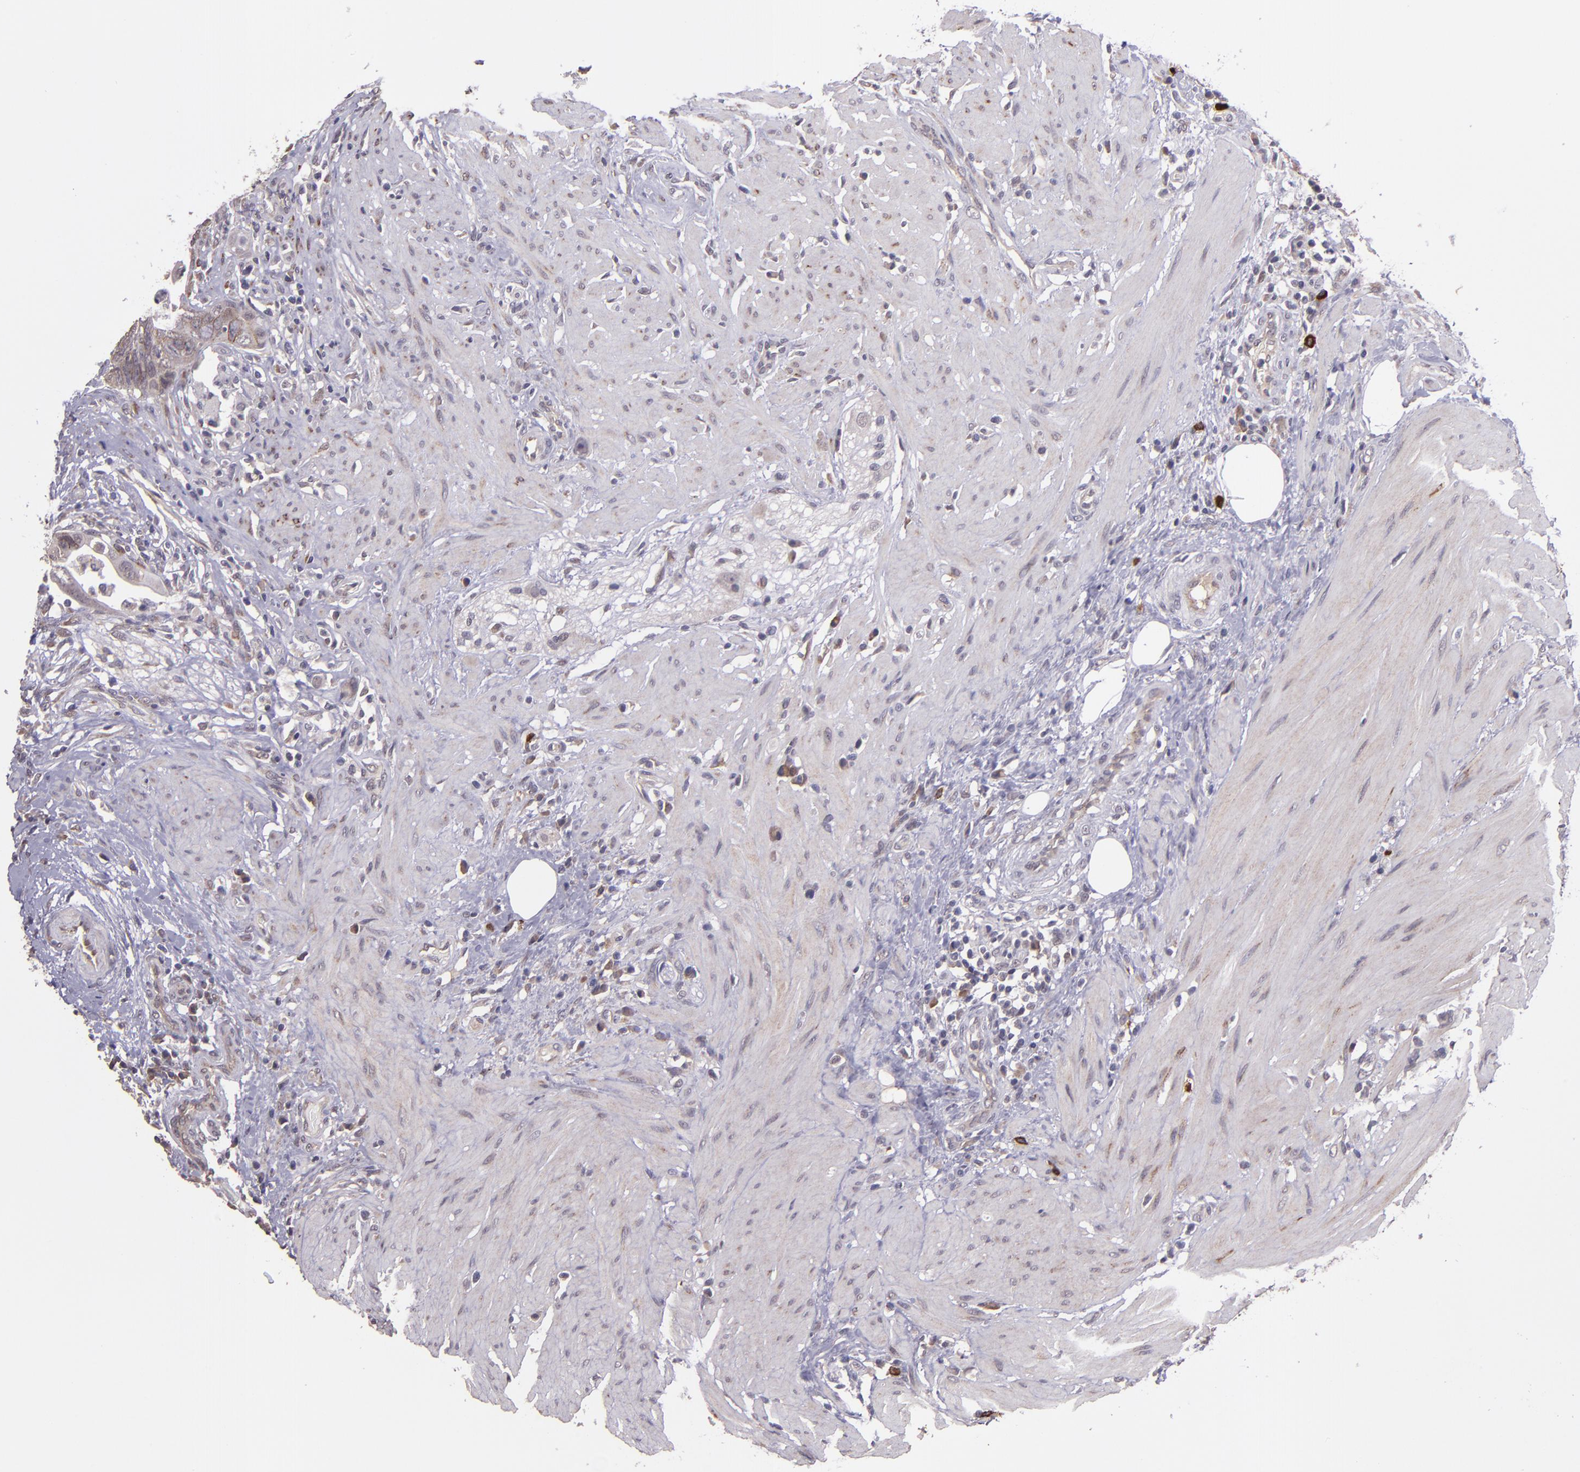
{"staining": {"intensity": "weak", "quantity": ">75%", "location": "cytoplasmic/membranous"}, "tissue": "colorectal cancer", "cell_type": "Tumor cells", "image_type": "cancer", "snomed": [{"axis": "morphology", "description": "Adenocarcinoma, NOS"}, {"axis": "topography", "description": "Rectum"}], "caption": "Protein expression analysis of adenocarcinoma (colorectal) reveals weak cytoplasmic/membranous staining in about >75% of tumor cells.", "gene": "TAF7L", "patient": {"sex": "male", "age": 53}}